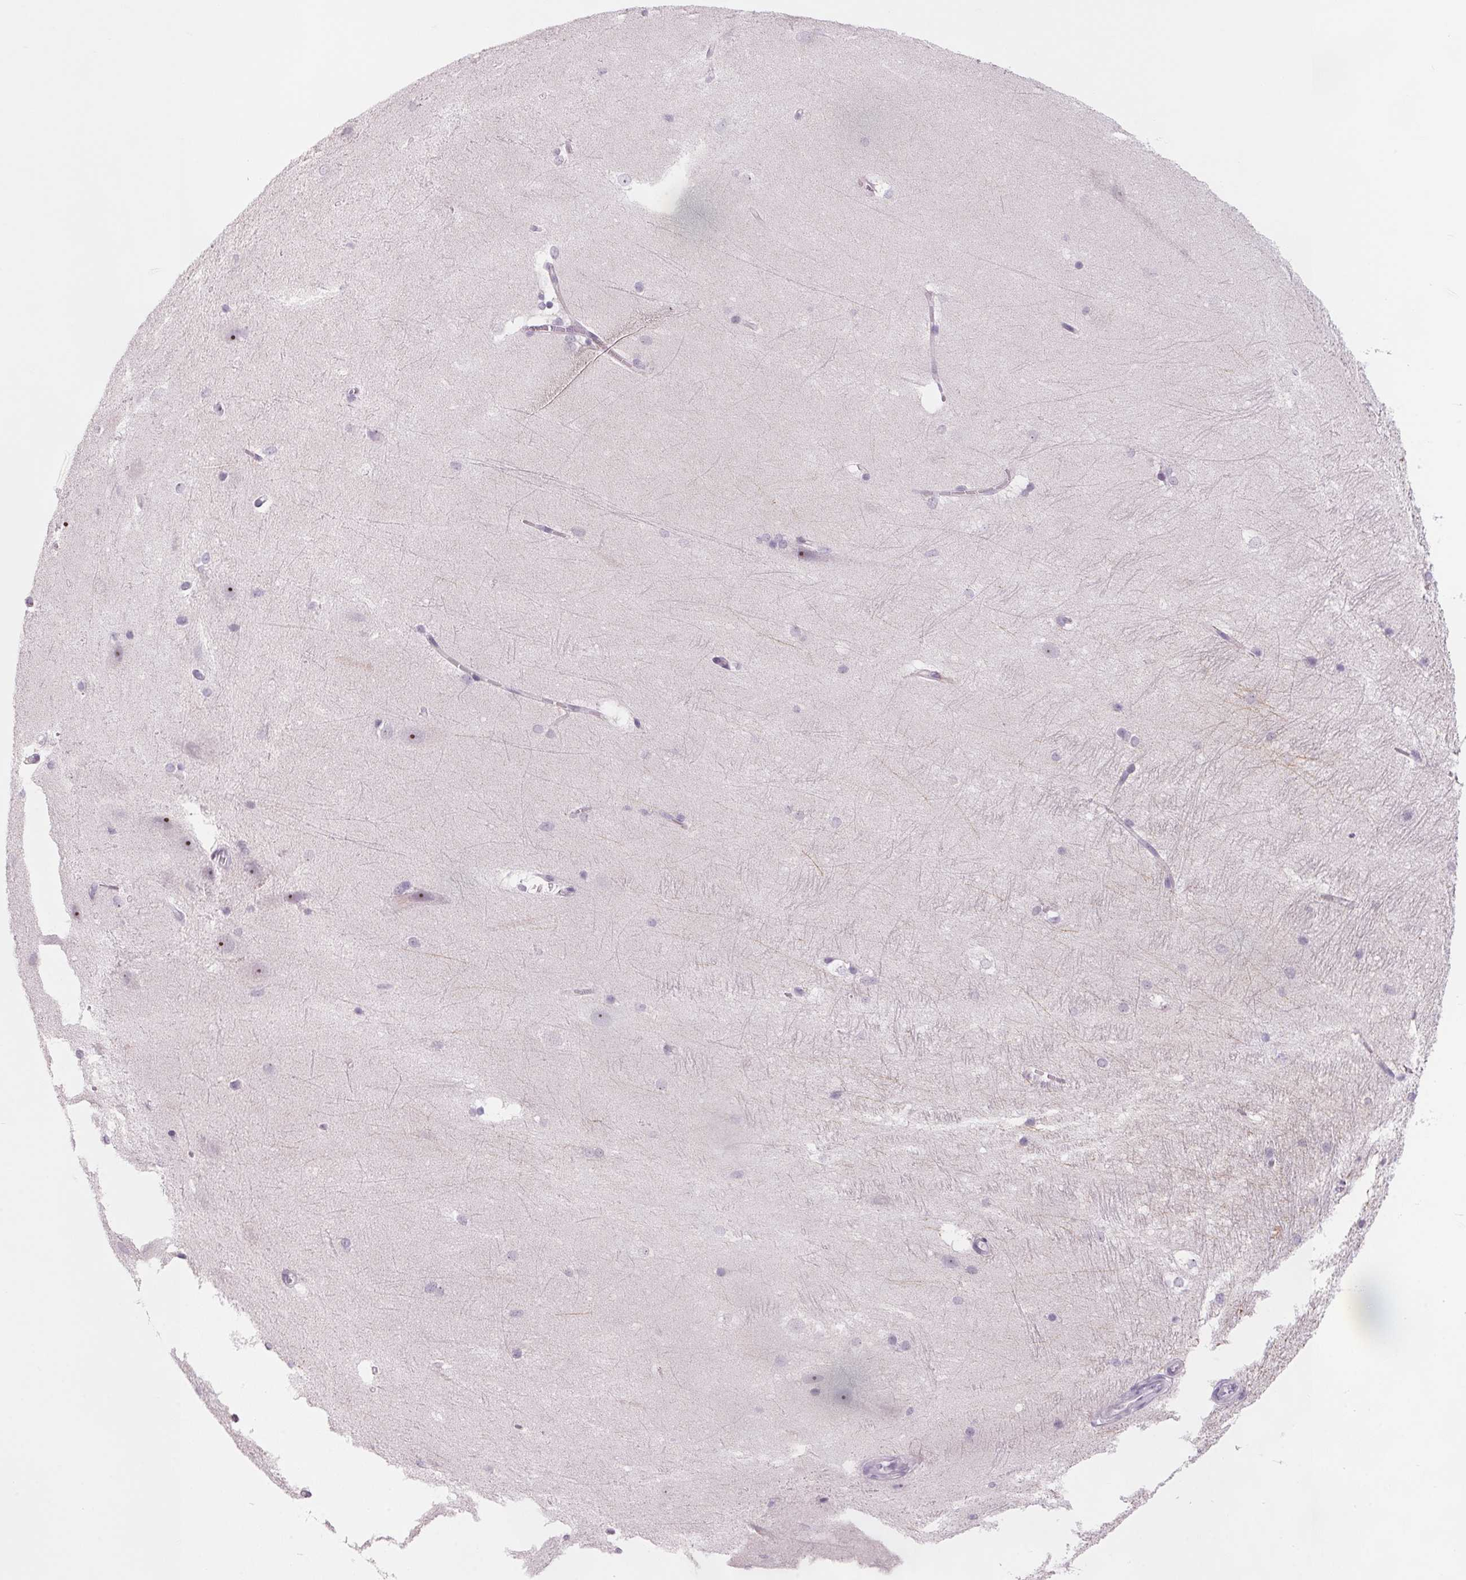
{"staining": {"intensity": "negative", "quantity": "none", "location": "none"}, "tissue": "hippocampus", "cell_type": "Glial cells", "image_type": "normal", "snomed": [{"axis": "morphology", "description": "Normal tissue, NOS"}, {"axis": "topography", "description": "Cerebral cortex"}, {"axis": "topography", "description": "Hippocampus"}], "caption": "Glial cells show no significant expression in unremarkable hippocampus.", "gene": "DNTTIP2", "patient": {"sex": "female", "age": 19}}